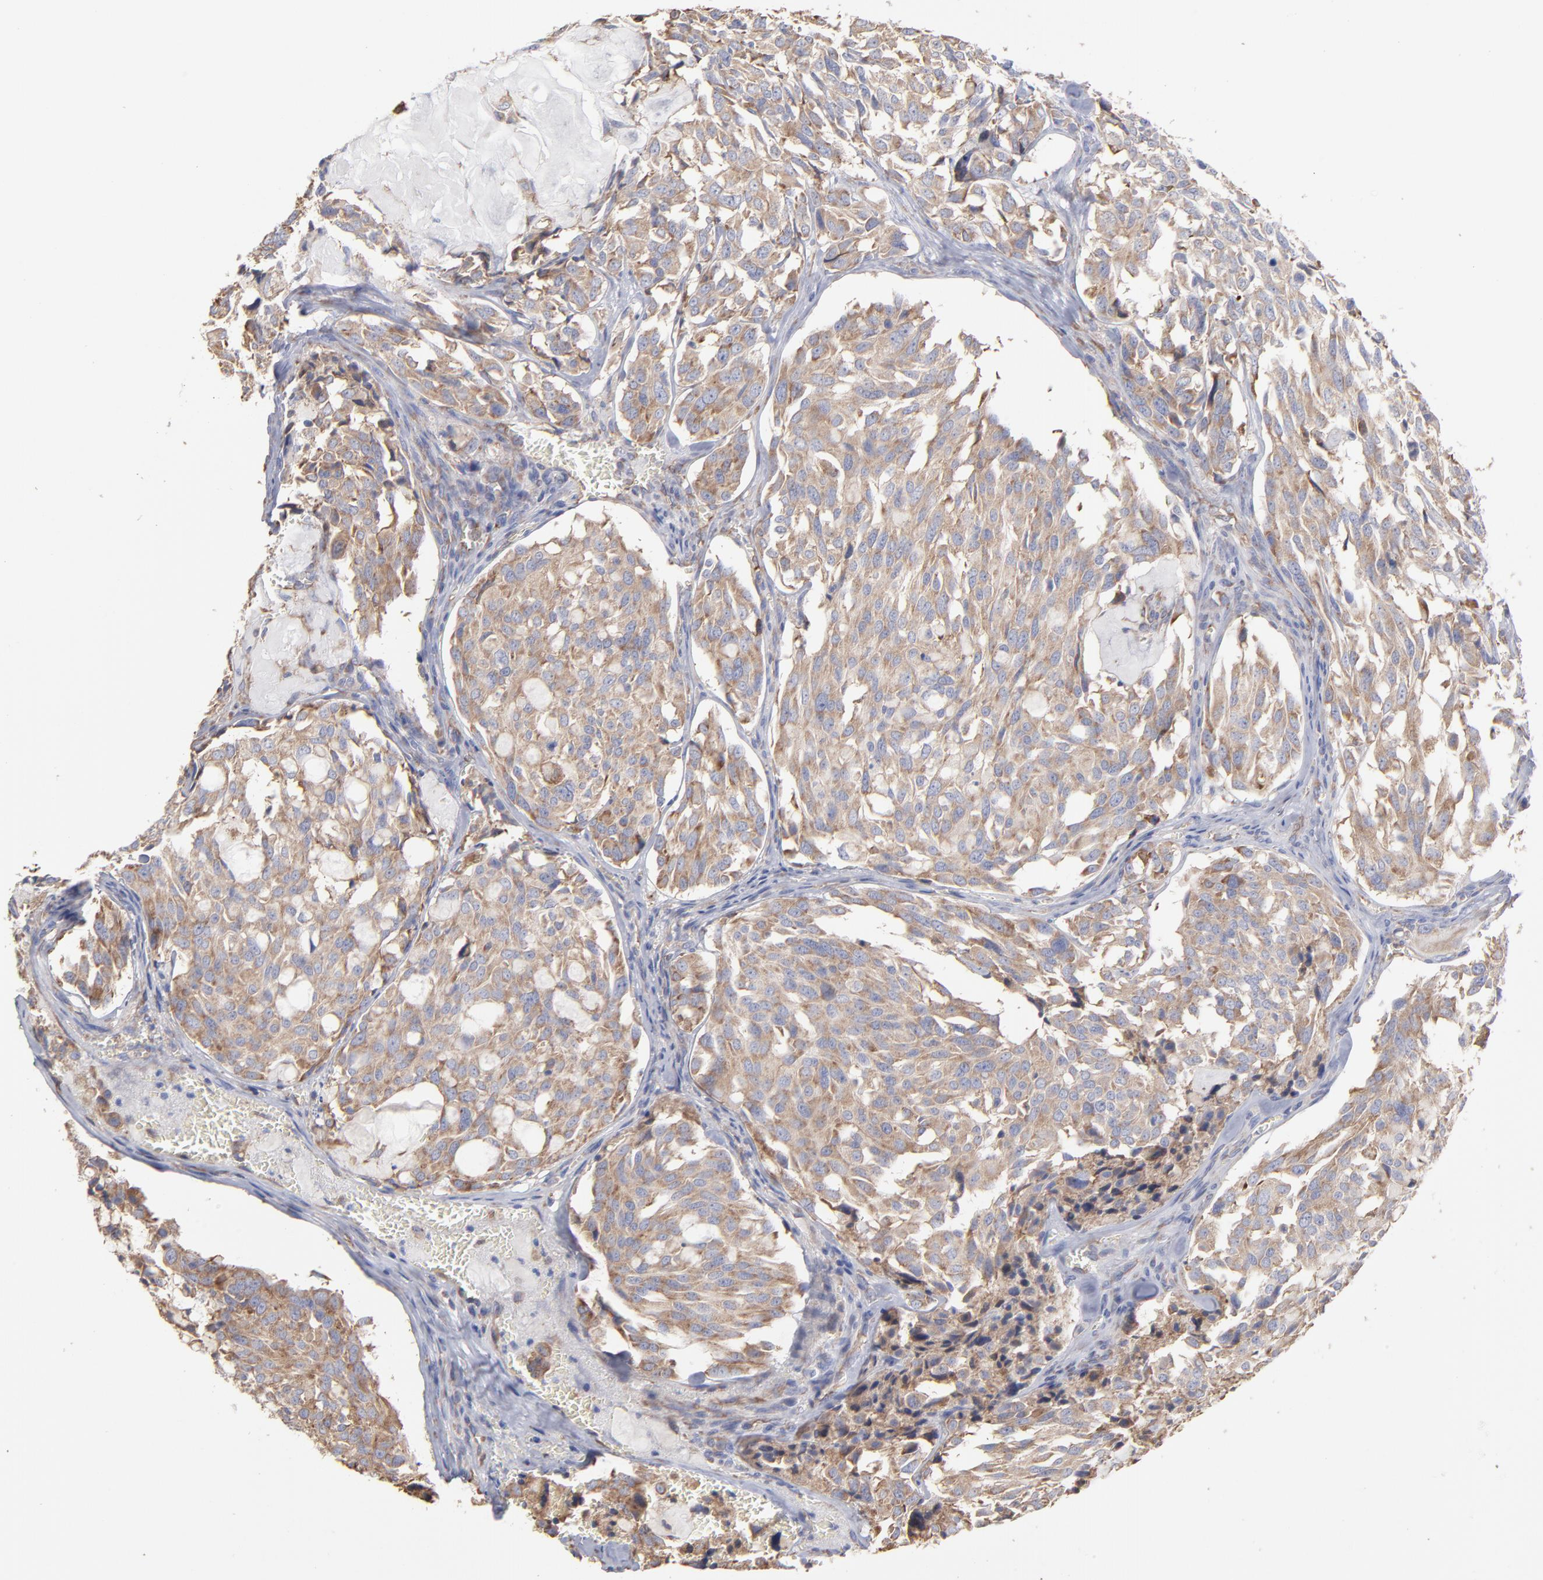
{"staining": {"intensity": "weak", "quantity": ">75%", "location": "cytoplasmic/membranous"}, "tissue": "thyroid cancer", "cell_type": "Tumor cells", "image_type": "cancer", "snomed": [{"axis": "morphology", "description": "Carcinoma, NOS"}, {"axis": "morphology", "description": "Carcinoid, malignant, NOS"}, {"axis": "topography", "description": "Thyroid gland"}], "caption": "The photomicrograph reveals a brown stain indicating the presence of a protein in the cytoplasmic/membranous of tumor cells in carcinoma (thyroid). (brown staining indicates protein expression, while blue staining denotes nuclei).", "gene": "RPL3", "patient": {"sex": "male", "age": 33}}